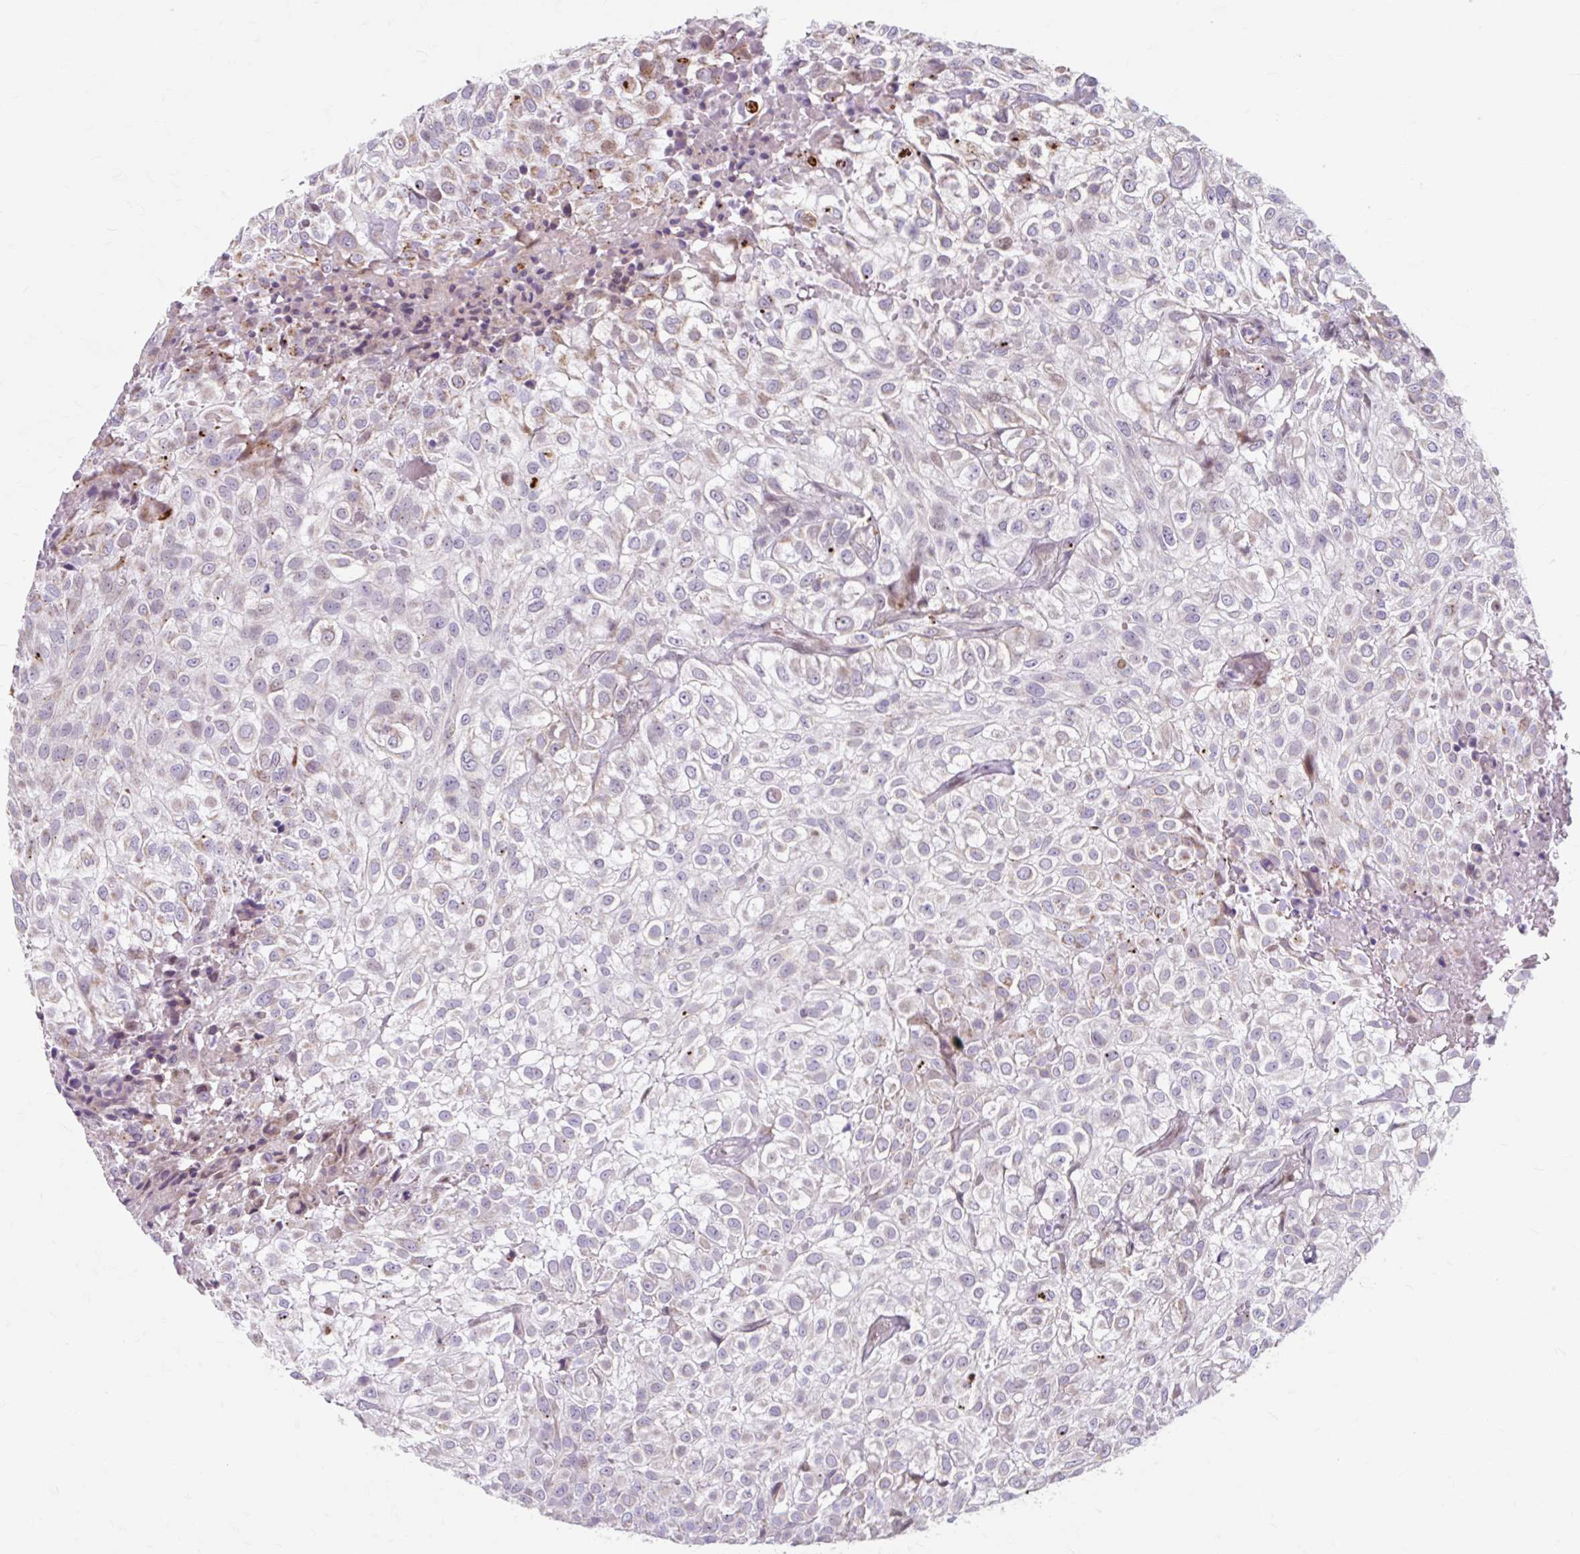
{"staining": {"intensity": "negative", "quantity": "none", "location": "none"}, "tissue": "urothelial cancer", "cell_type": "Tumor cells", "image_type": "cancer", "snomed": [{"axis": "morphology", "description": "Urothelial carcinoma, High grade"}, {"axis": "topography", "description": "Urinary bladder"}], "caption": "Immunohistochemistry image of neoplastic tissue: urothelial carcinoma (high-grade) stained with DAB (3,3'-diaminobenzidine) demonstrates no significant protein expression in tumor cells.", "gene": "BEAN1", "patient": {"sex": "male", "age": 56}}